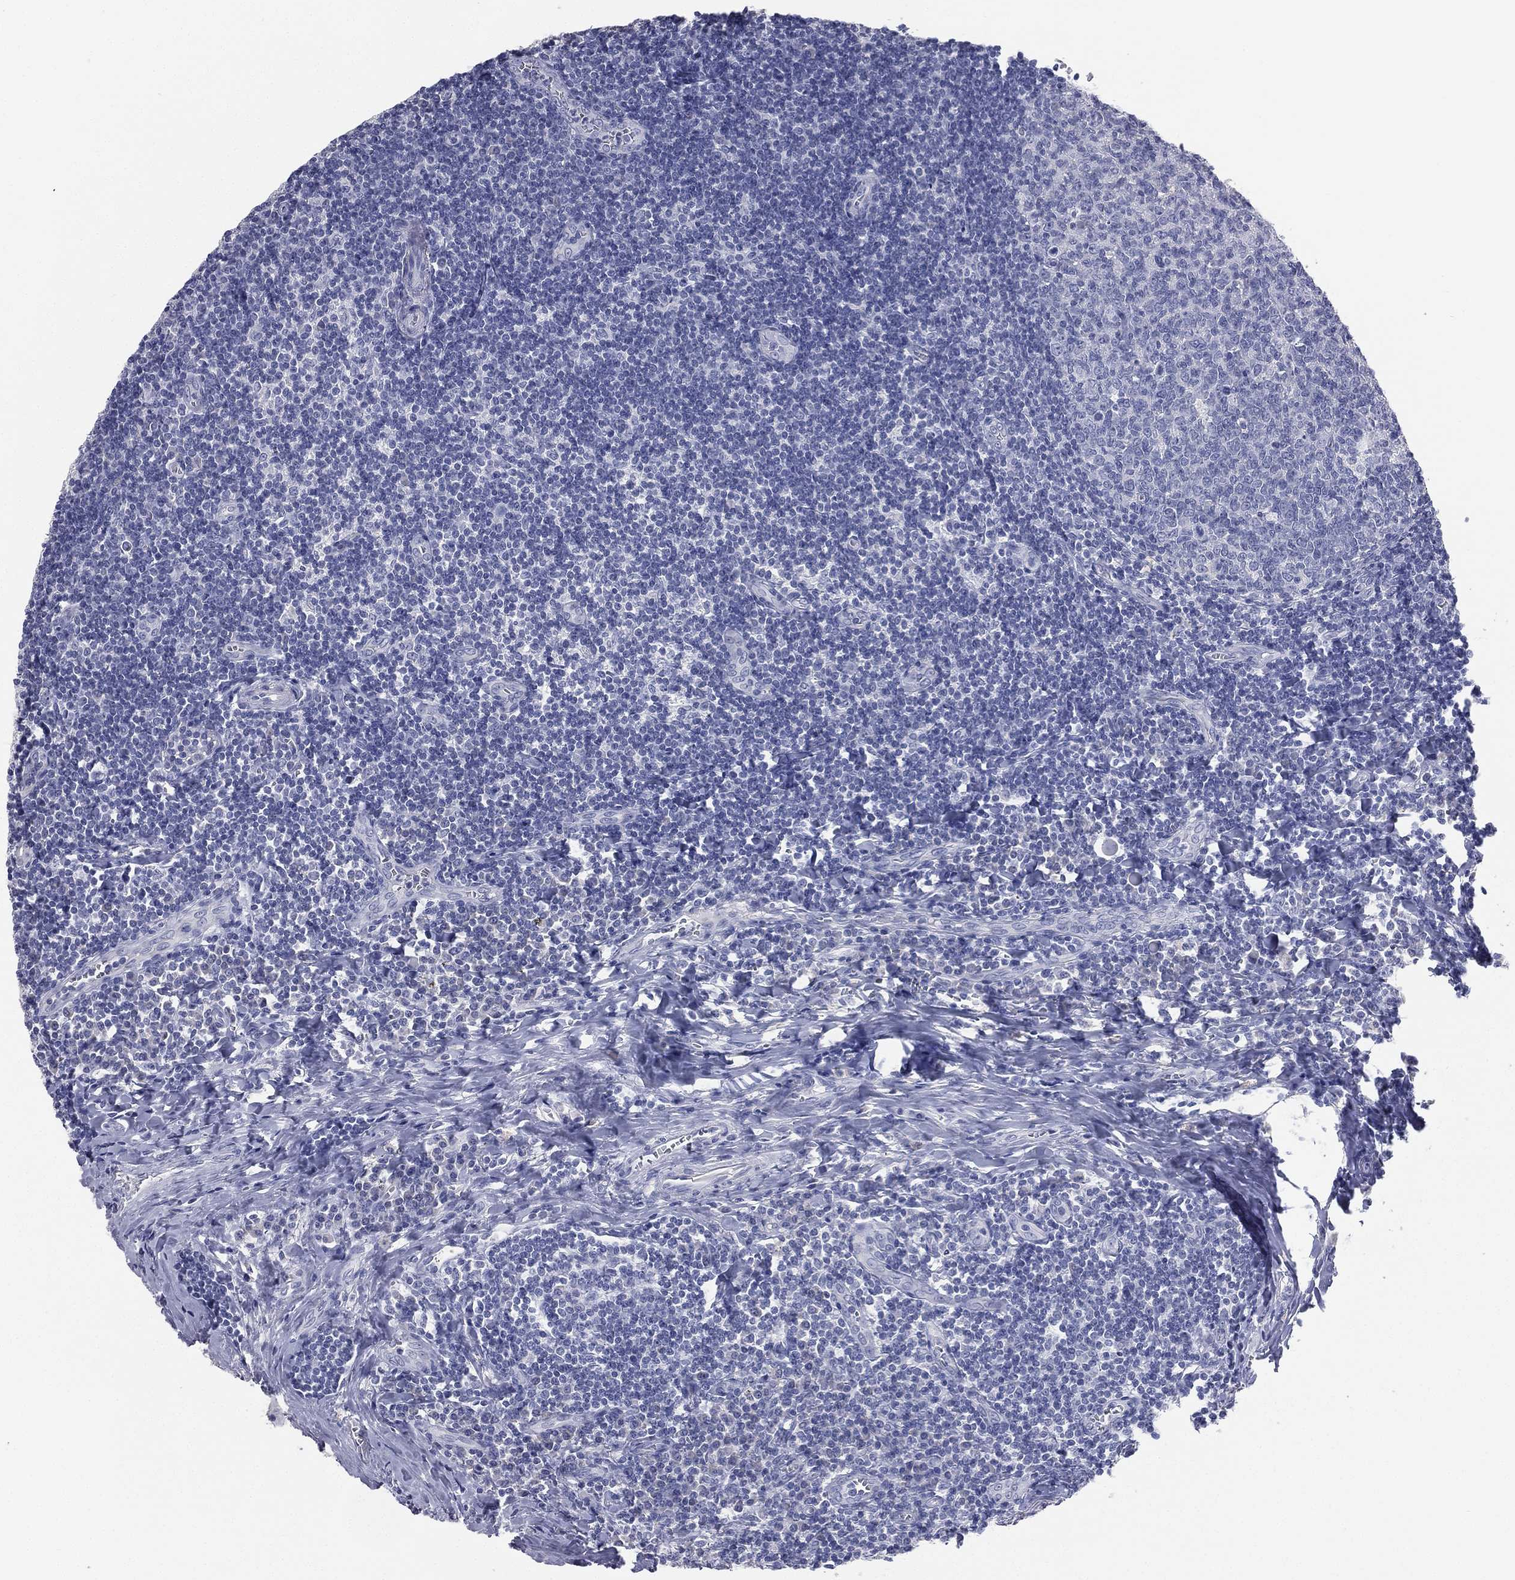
{"staining": {"intensity": "negative", "quantity": "none", "location": "none"}, "tissue": "tonsil", "cell_type": "Germinal center cells", "image_type": "normal", "snomed": [{"axis": "morphology", "description": "Normal tissue, NOS"}, {"axis": "morphology", "description": "Inflammation, NOS"}, {"axis": "topography", "description": "Tonsil"}], "caption": "Immunohistochemistry (IHC) image of benign tonsil: tonsil stained with DAB reveals no significant protein staining in germinal center cells.", "gene": "STK31", "patient": {"sex": "female", "age": 31}}